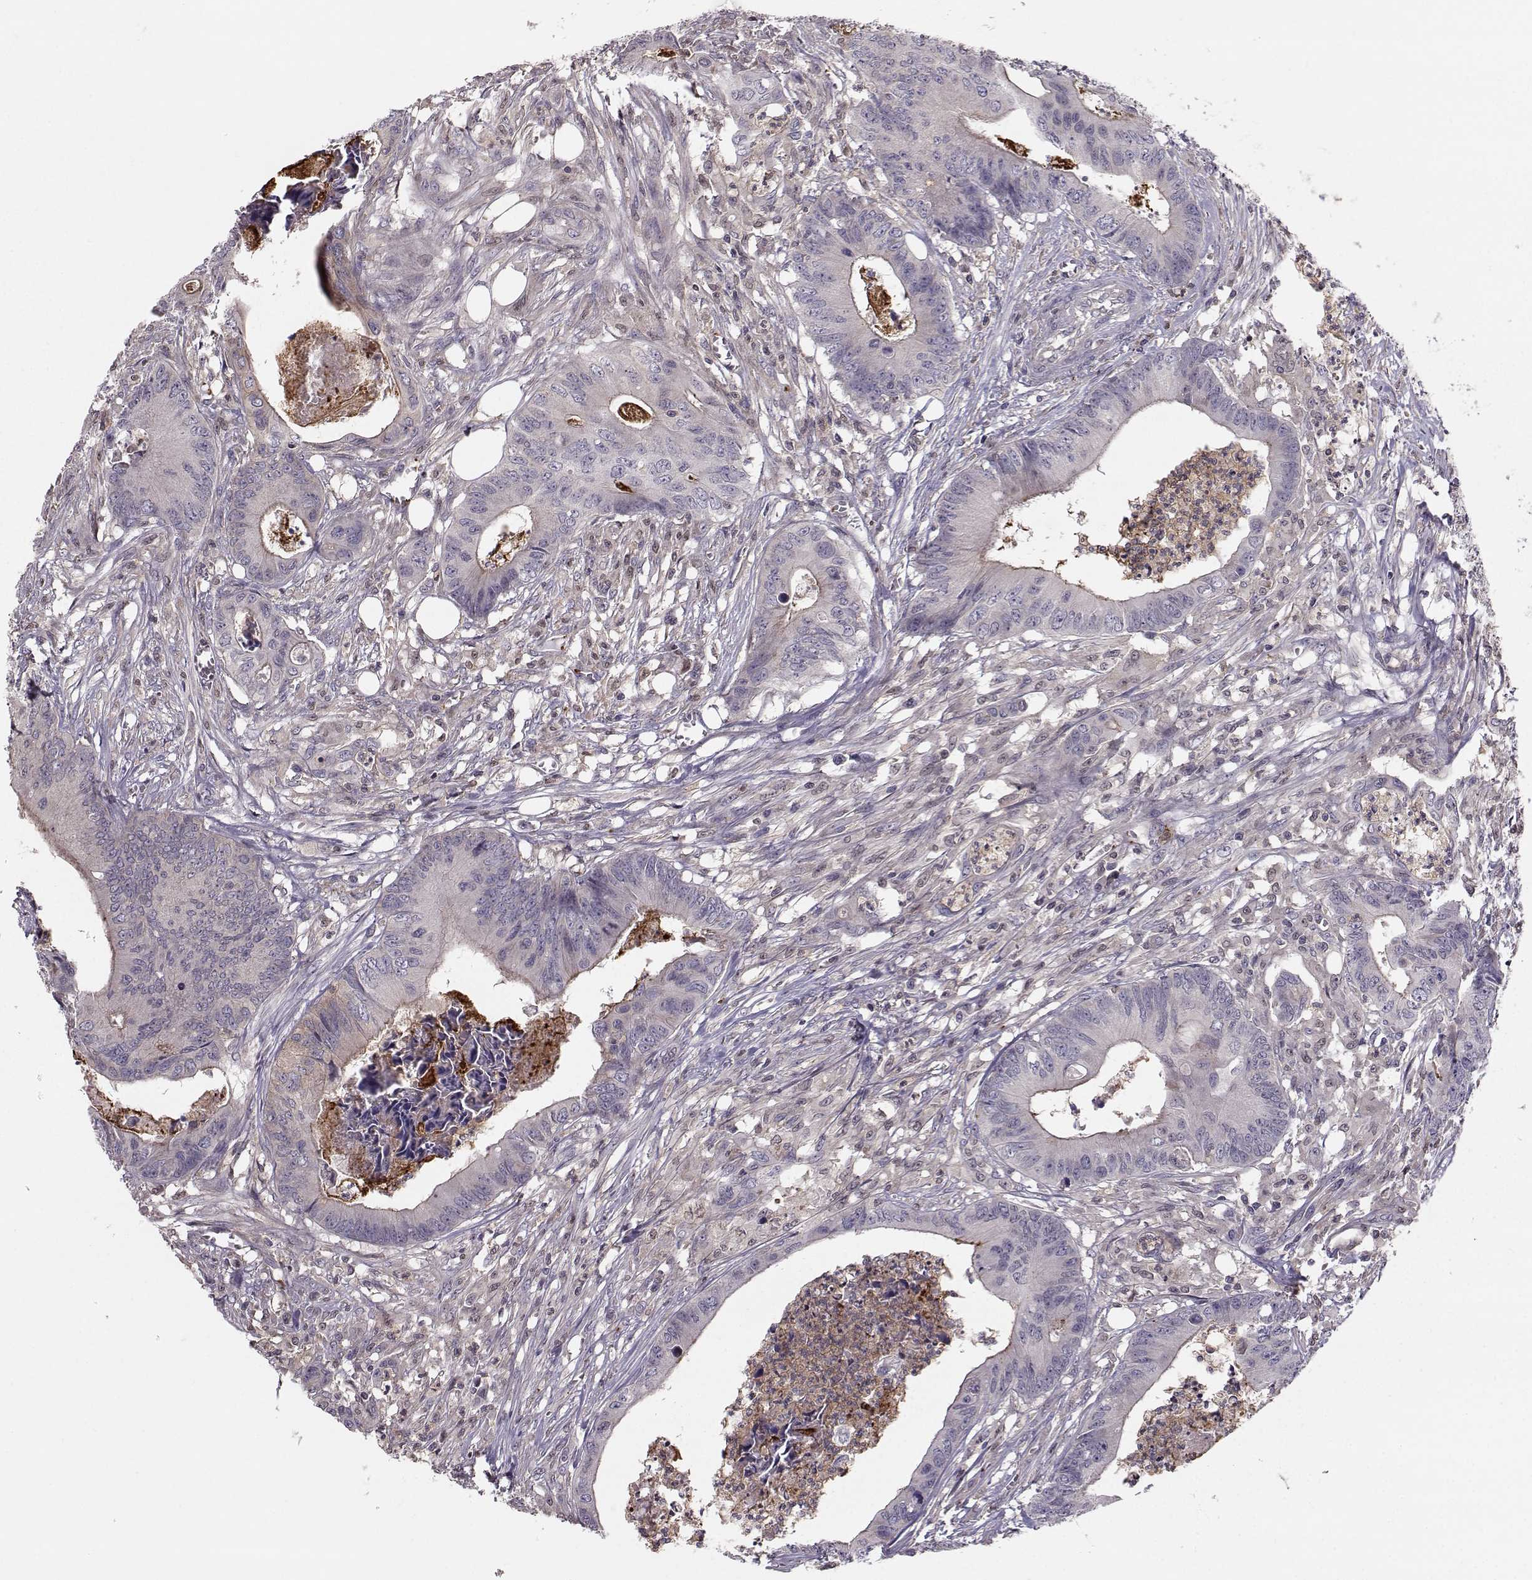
{"staining": {"intensity": "negative", "quantity": "none", "location": "none"}, "tissue": "colorectal cancer", "cell_type": "Tumor cells", "image_type": "cancer", "snomed": [{"axis": "morphology", "description": "Adenocarcinoma, NOS"}, {"axis": "topography", "description": "Colon"}], "caption": "Colorectal adenocarcinoma stained for a protein using immunohistochemistry (IHC) reveals no positivity tumor cells.", "gene": "ASB16", "patient": {"sex": "male", "age": 84}}